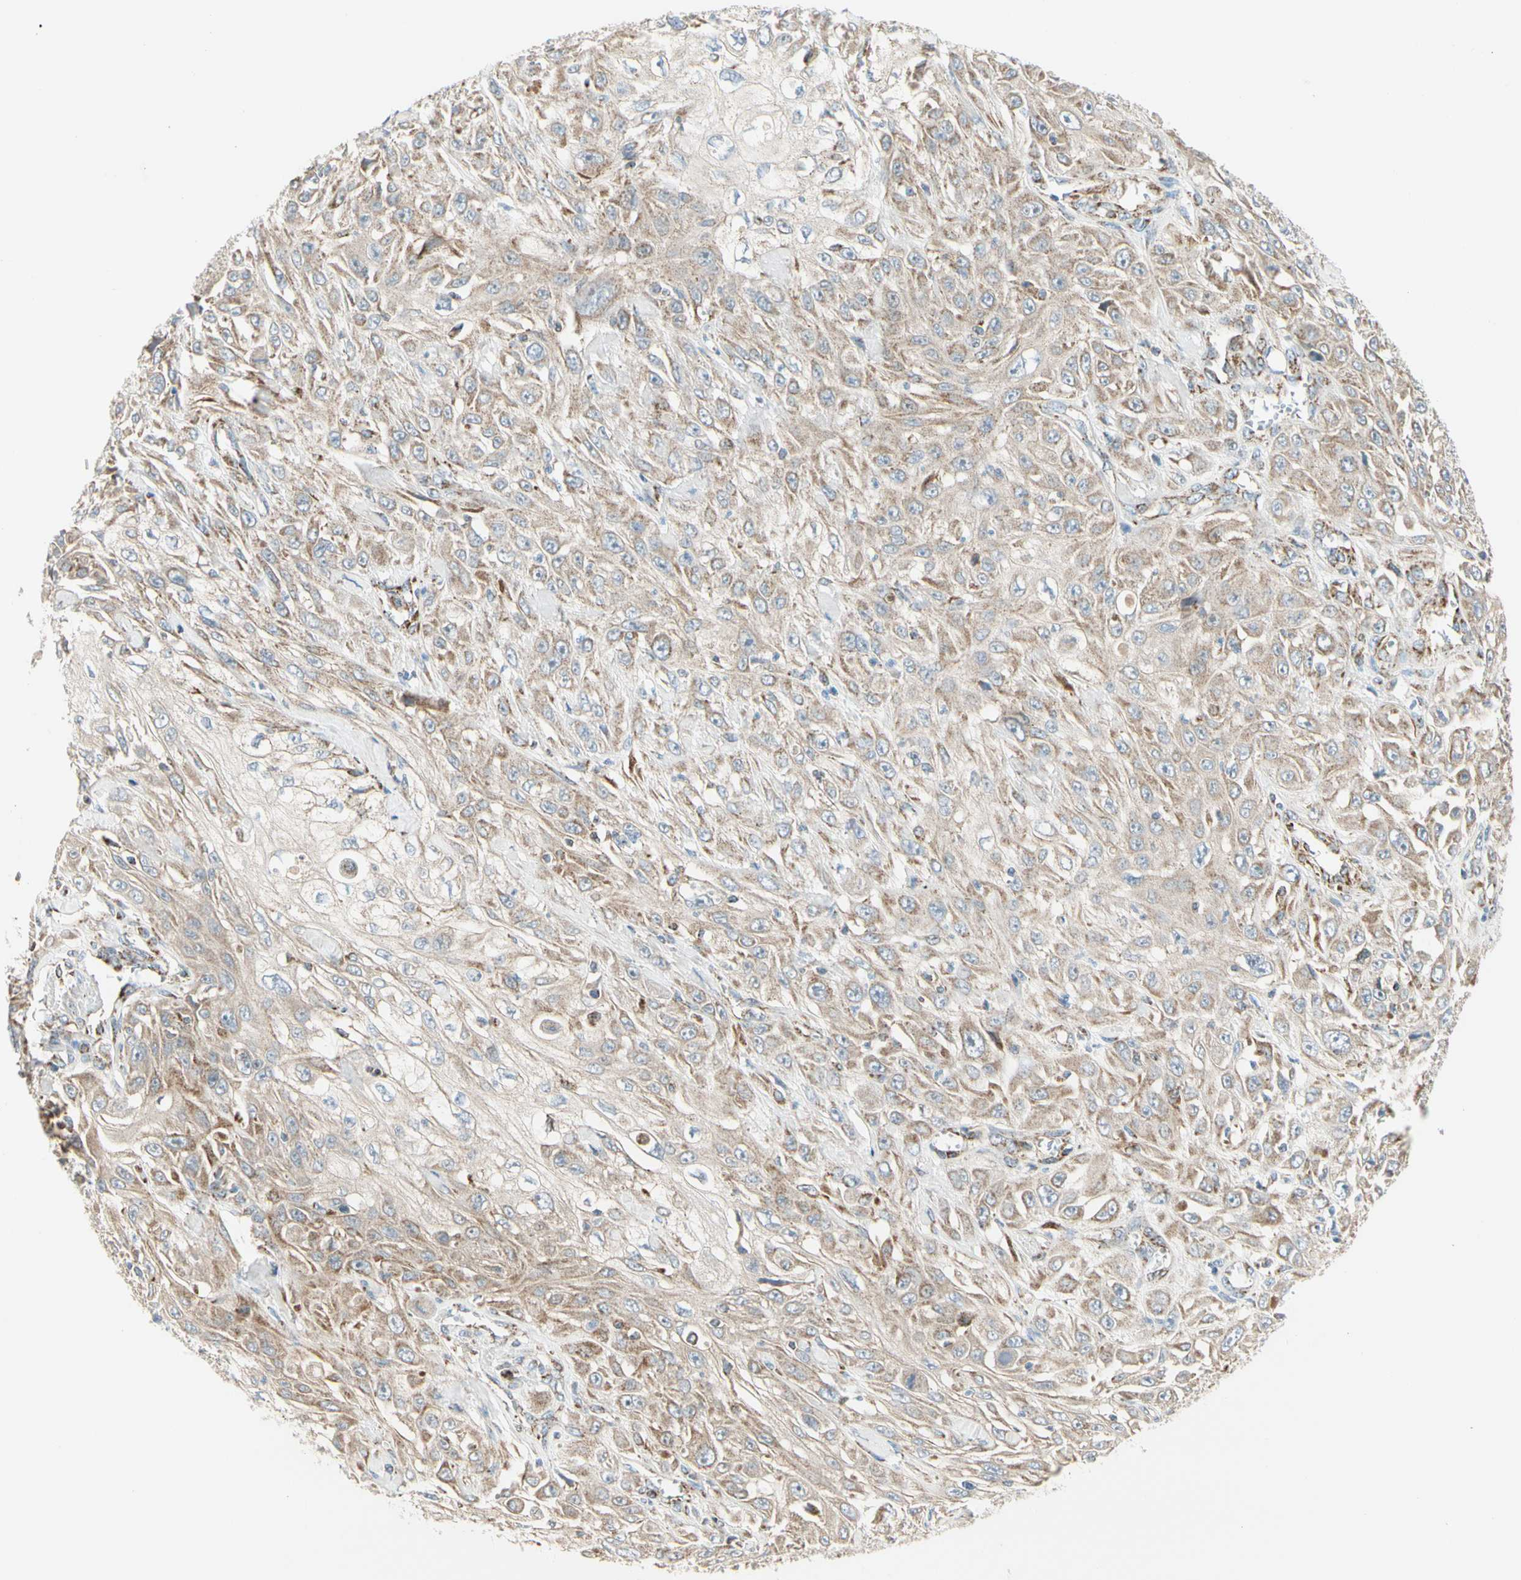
{"staining": {"intensity": "weak", "quantity": ">75%", "location": "cytoplasmic/membranous"}, "tissue": "skin cancer", "cell_type": "Tumor cells", "image_type": "cancer", "snomed": [{"axis": "morphology", "description": "Squamous cell carcinoma, NOS"}, {"axis": "morphology", "description": "Squamous cell carcinoma, metastatic, NOS"}, {"axis": "topography", "description": "Skin"}, {"axis": "topography", "description": "Lymph node"}], "caption": "Brown immunohistochemical staining in human skin cancer reveals weak cytoplasmic/membranous positivity in about >75% of tumor cells.", "gene": "TBC1D10A", "patient": {"sex": "male", "age": 75}}